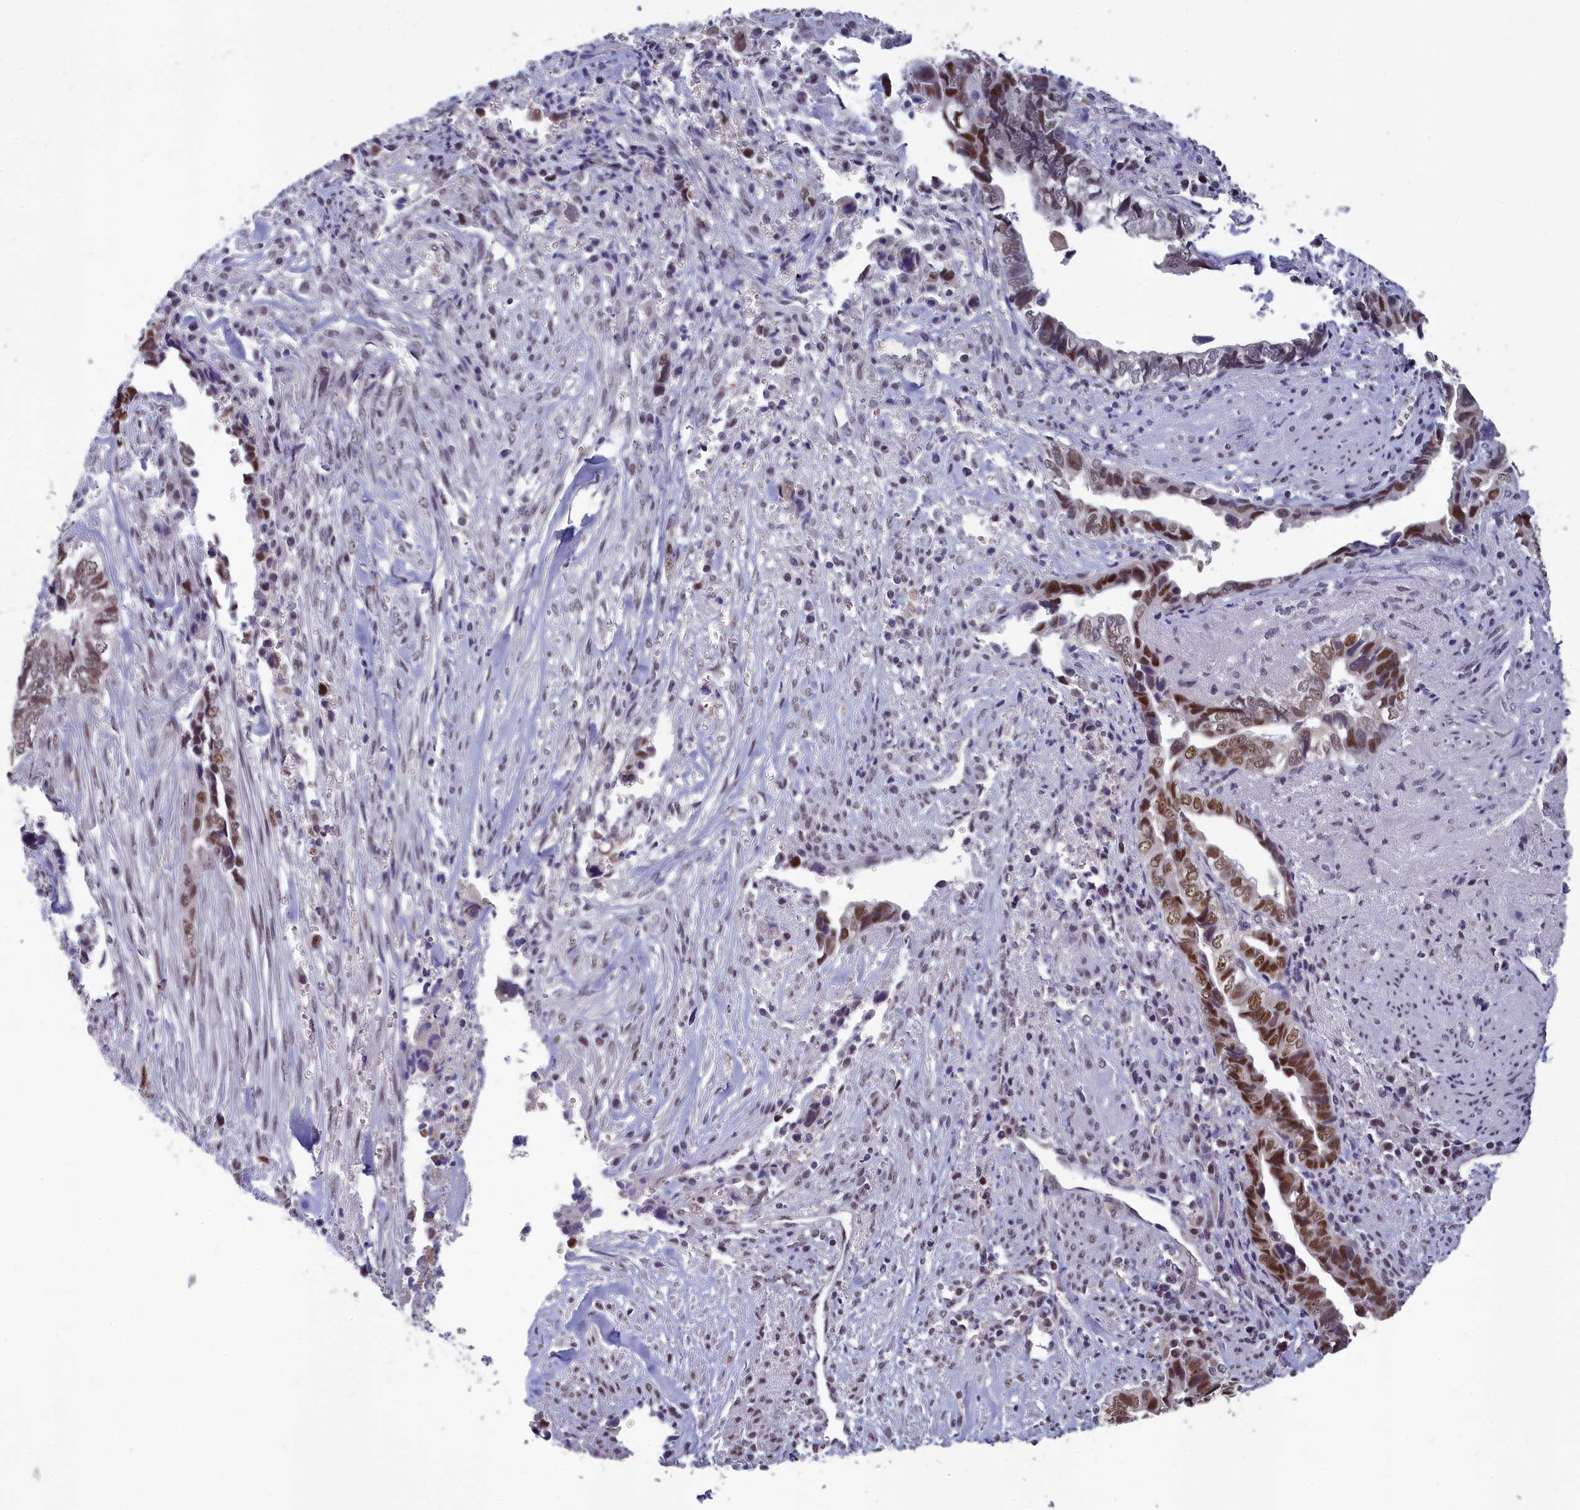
{"staining": {"intensity": "moderate", "quantity": ">75%", "location": "nuclear"}, "tissue": "liver cancer", "cell_type": "Tumor cells", "image_type": "cancer", "snomed": [{"axis": "morphology", "description": "Cholangiocarcinoma"}, {"axis": "topography", "description": "Liver"}], "caption": "High-power microscopy captured an IHC histopathology image of liver cholangiocarcinoma, revealing moderate nuclear staining in approximately >75% of tumor cells. Nuclei are stained in blue.", "gene": "MT-CO3", "patient": {"sex": "female", "age": 79}}